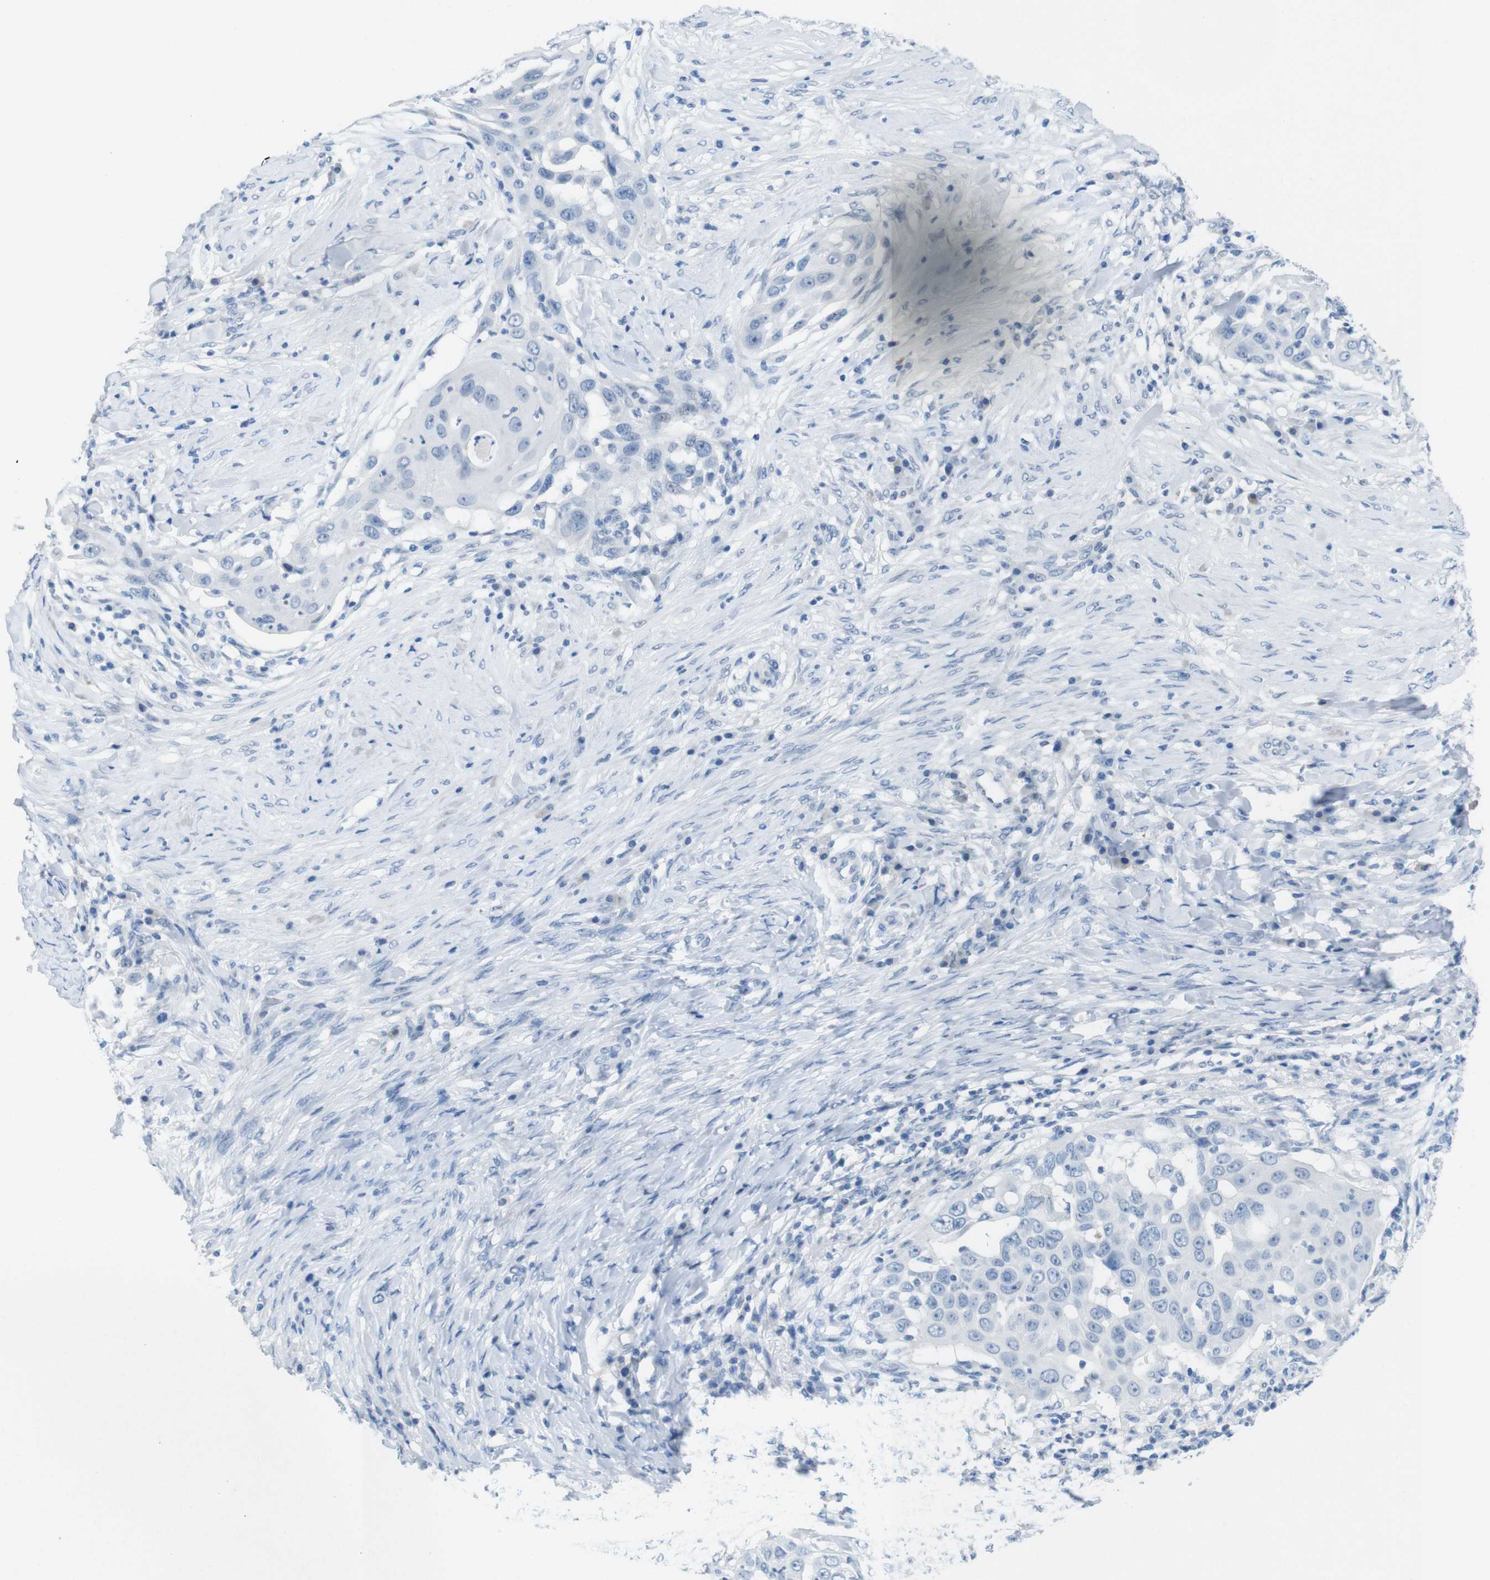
{"staining": {"intensity": "negative", "quantity": "none", "location": "none"}, "tissue": "skin cancer", "cell_type": "Tumor cells", "image_type": "cancer", "snomed": [{"axis": "morphology", "description": "Squamous cell carcinoma, NOS"}, {"axis": "topography", "description": "Skin"}], "caption": "DAB immunohistochemical staining of skin cancer reveals no significant expression in tumor cells.", "gene": "OPN1SW", "patient": {"sex": "female", "age": 44}}